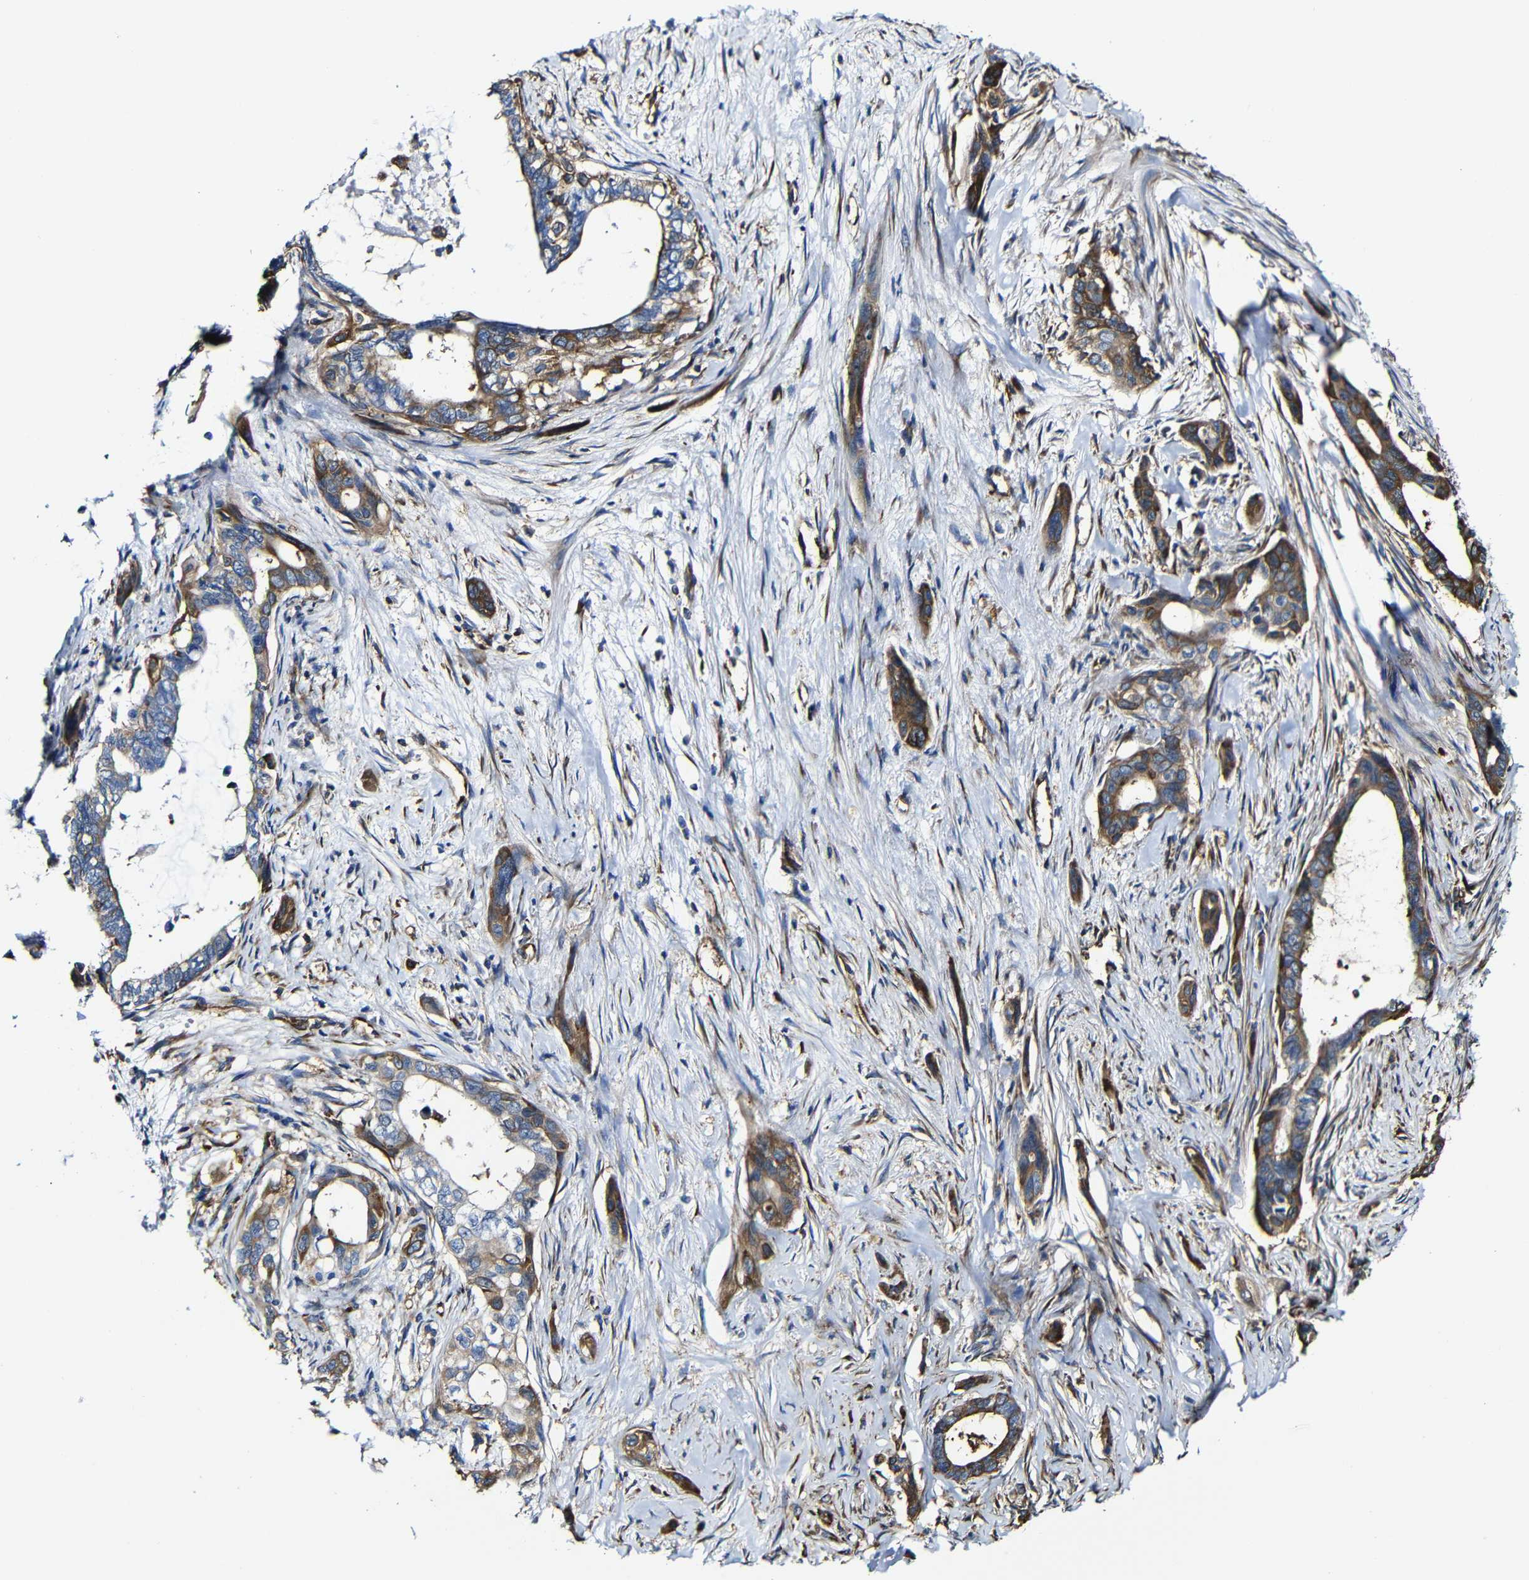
{"staining": {"intensity": "moderate", "quantity": ">75%", "location": "cytoplasmic/membranous"}, "tissue": "pancreatic cancer", "cell_type": "Tumor cells", "image_type": "cancer", "snomed": [{"axis": "morphology", "description": "Adenocarcinoma, NOS"}, {"axis": "topography", "description": "Pancreas"}], "caption": "A micrograph of human pancreatic adenocarcinoma stained for a protein shows moderate cytoplasmic/membranous brown staining in tumor cells.", "gene": "MSN", "patient": {"sex": "male", "age": 73}}